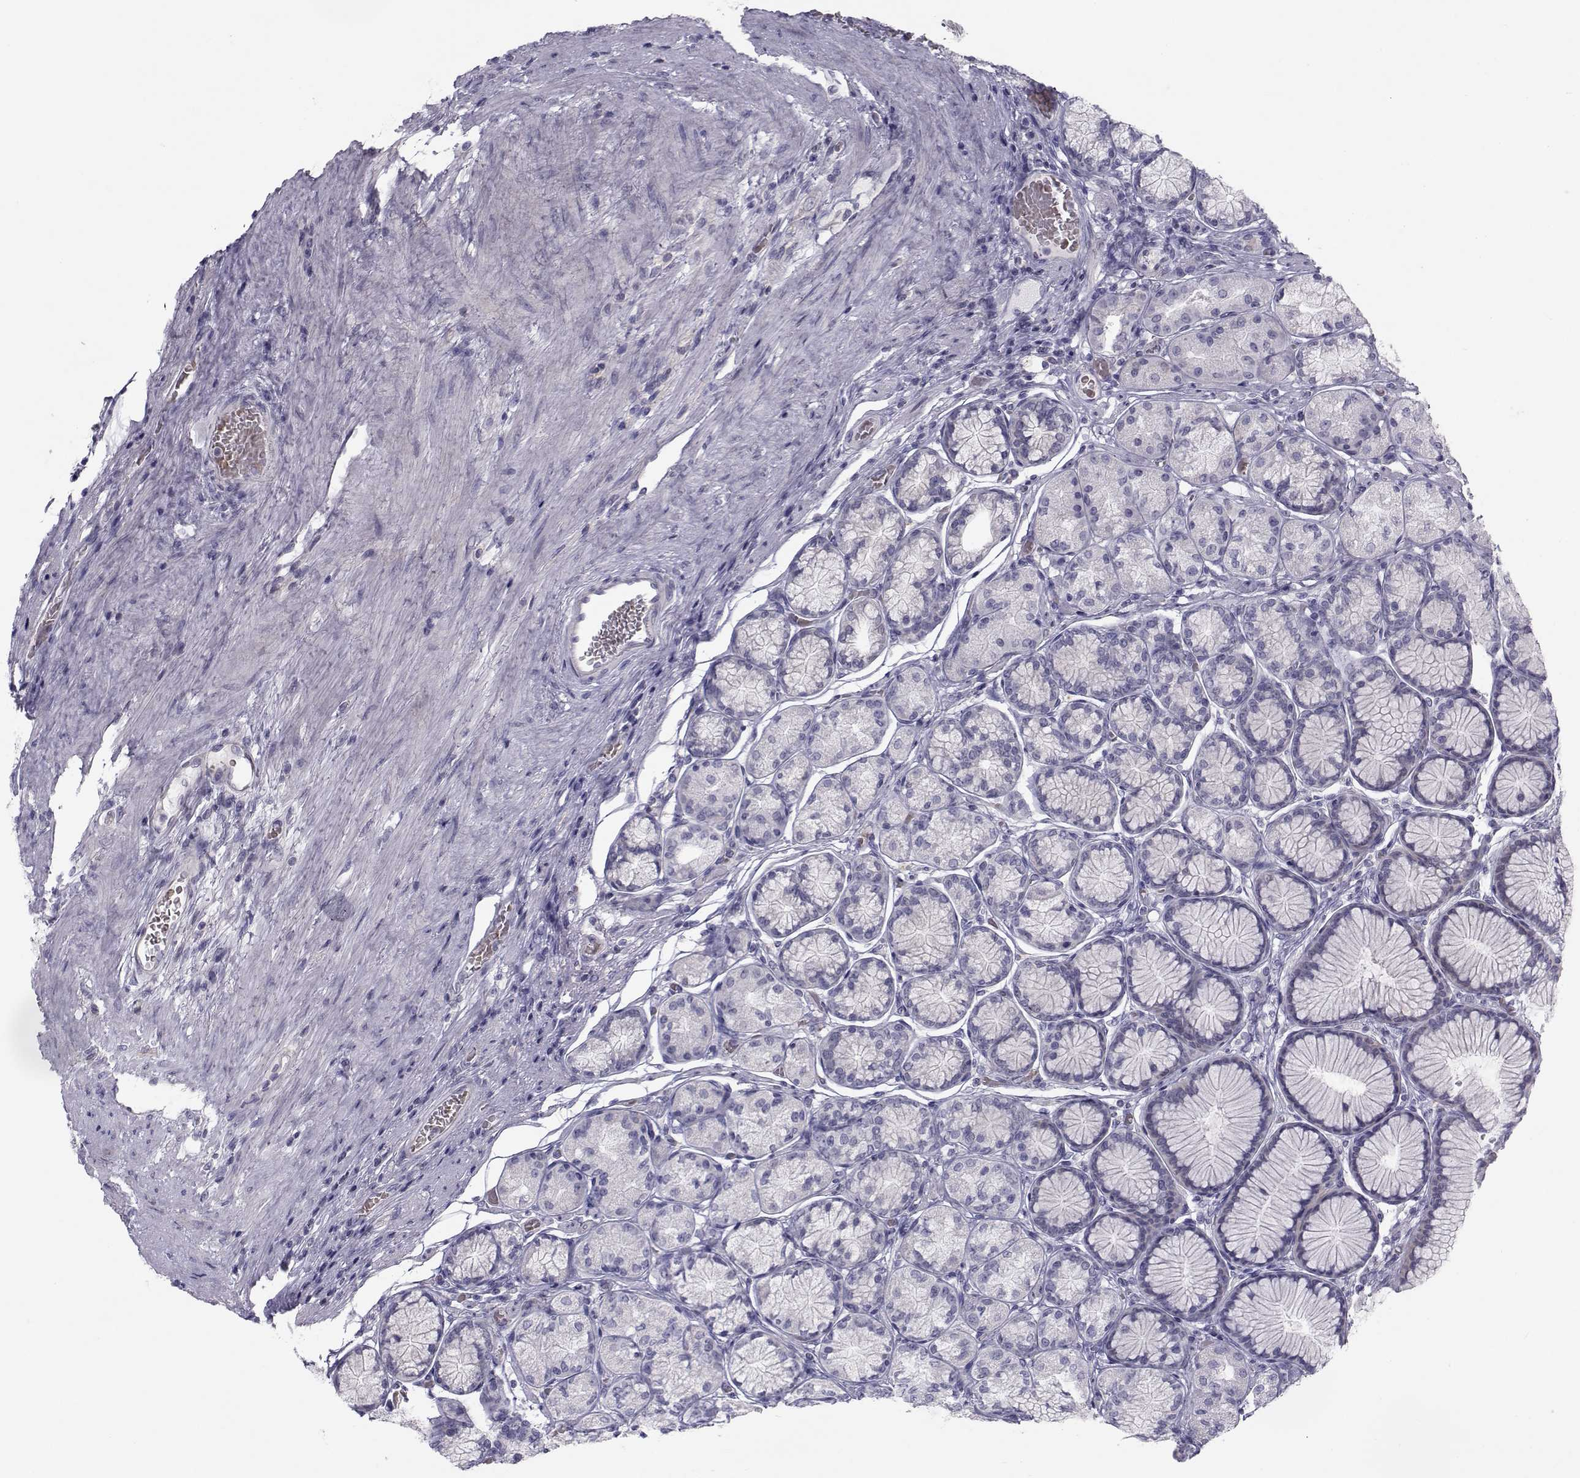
{"staining": {"intensity": "negative", "quantity": "none", "location": "none"}, "tissue": "stomach", "cell_type": "Glandular cells", "image_type": "normal", "snomed": [{"axis": "morphology", "description": "Normal tissue, NOS"}, {"axis": "morphology", "description": "Adenocarcinoma, NOS"}, {"axis": "morphology", "description": "Adenocarcinoma, High grade"}, {"axis": "topography", "description": "Stomach, upper"}, {"axis": "topography", "description": "Stomach"}], "caption": "The image shows no staining of glandular cells in normal stomach.", "gene": "GARIN3", "patient": {"sex": "female", "age": 65}}